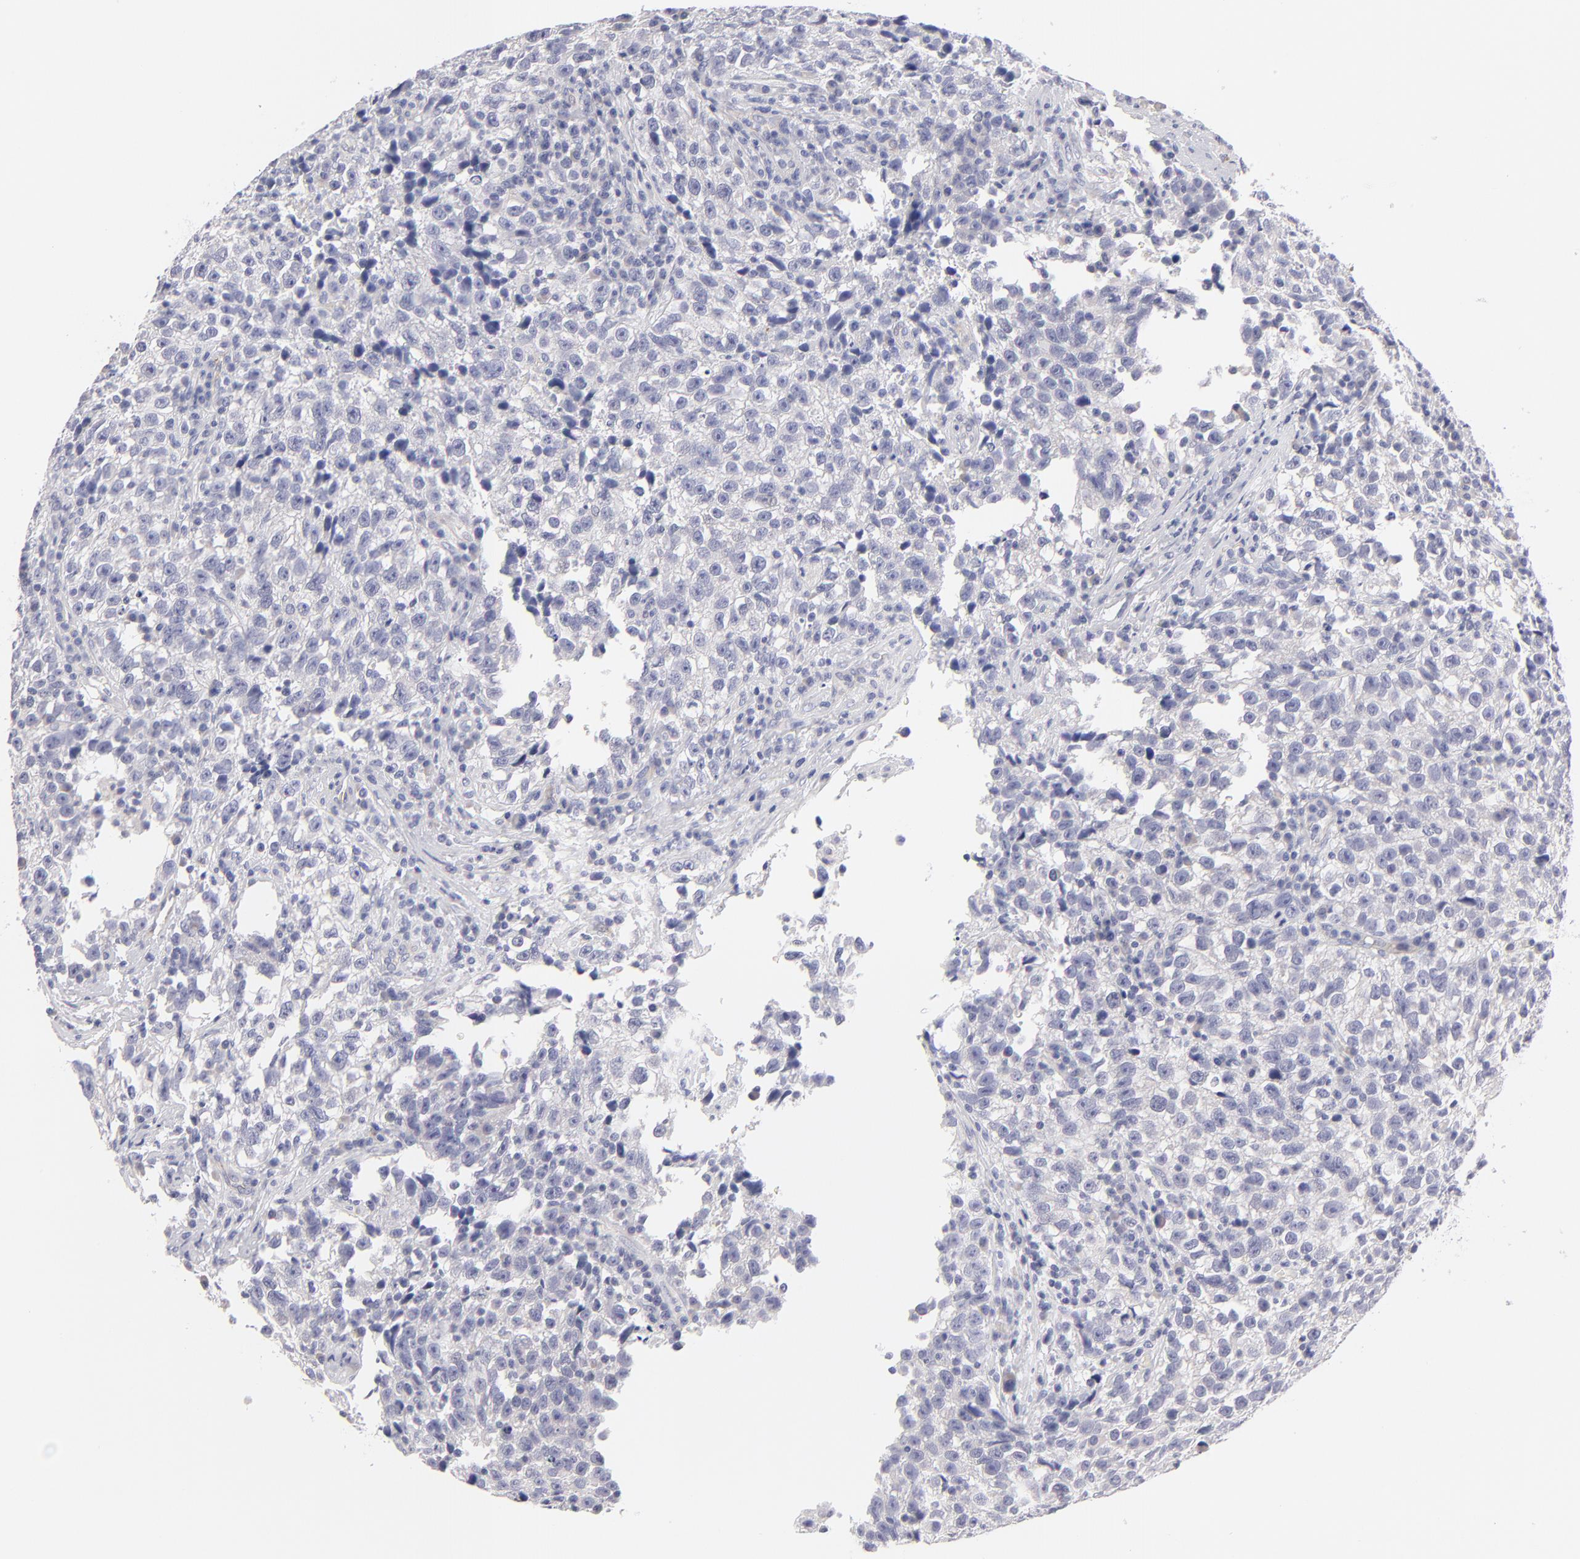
{"staining": {"intensity": "negative", "quantity": "none", "location": "none"}, "tissue": "testis cancer", "cell_type": "Tumor cells", "image_type": "cancer", "snomed": [{"axis": "morphology", "description": "Seminoma, NOS"}, {"axis": "topography", "description": "Testis"}], "caption": "Immunohistochemistry histopathology image of testis seminoma stained for a protein (brown), which displays no positivity in tumor cells.", "gene": "PLVAP", "patient": {"sex": "male", "age": 38}}